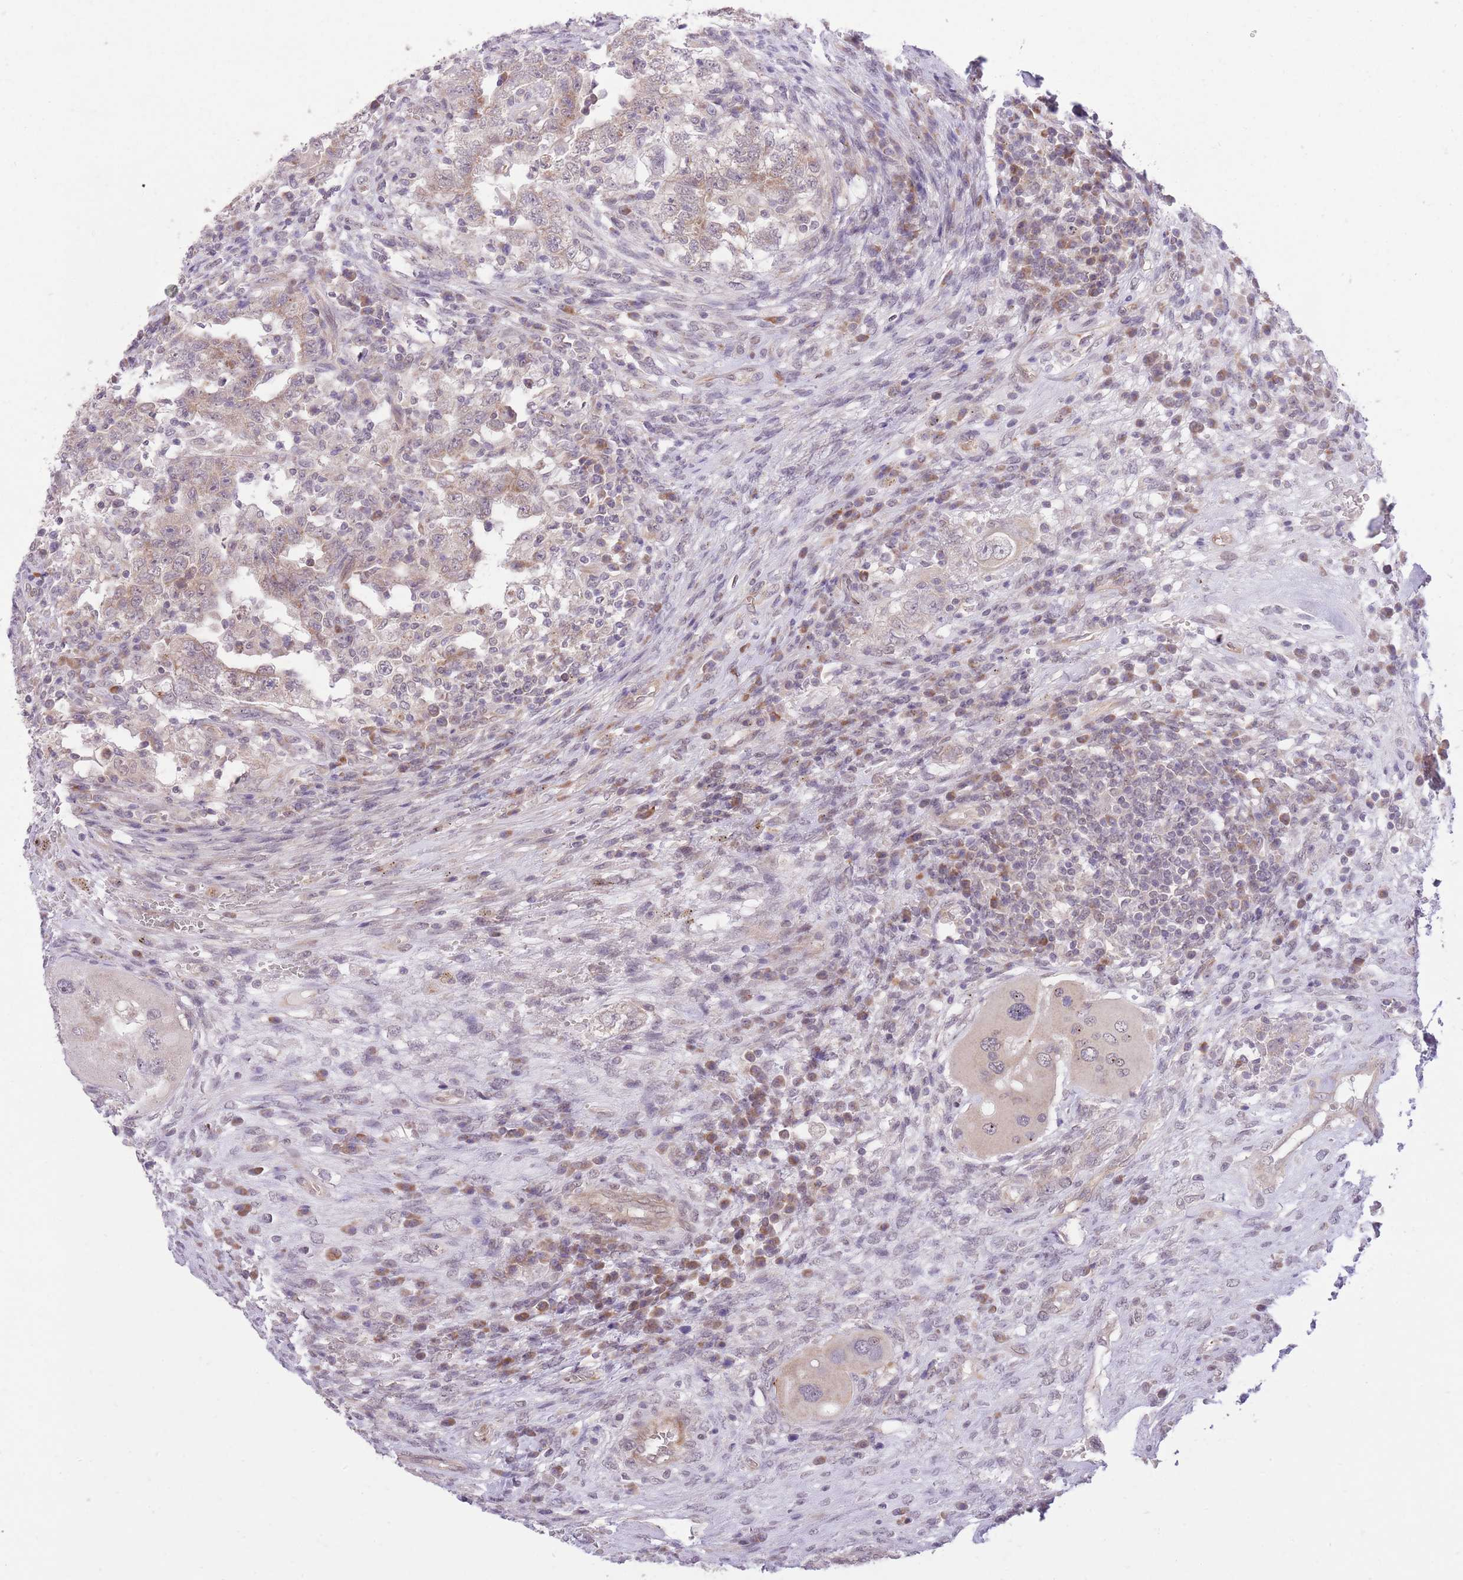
{"staining": {"intensity": "weak", "quantity": "<25%", "location": "cytoplasmic/membranous"}, "tissue": "testis cancer", "cell_type": "Tumor cells", "image_type": "cancer", "snomed": [{"axis": "morphology", "description": "Carcinoma, Embryonal, NOS"}, {"axis": "topography", "description": "Testis"}], "caption": "Testis cancer stained for a protein using immunohistochemistry (IHC) exhibits no expression tumor cells.", "gene": "ELOA2", "patient": {"sex": "male", "age": 26}}